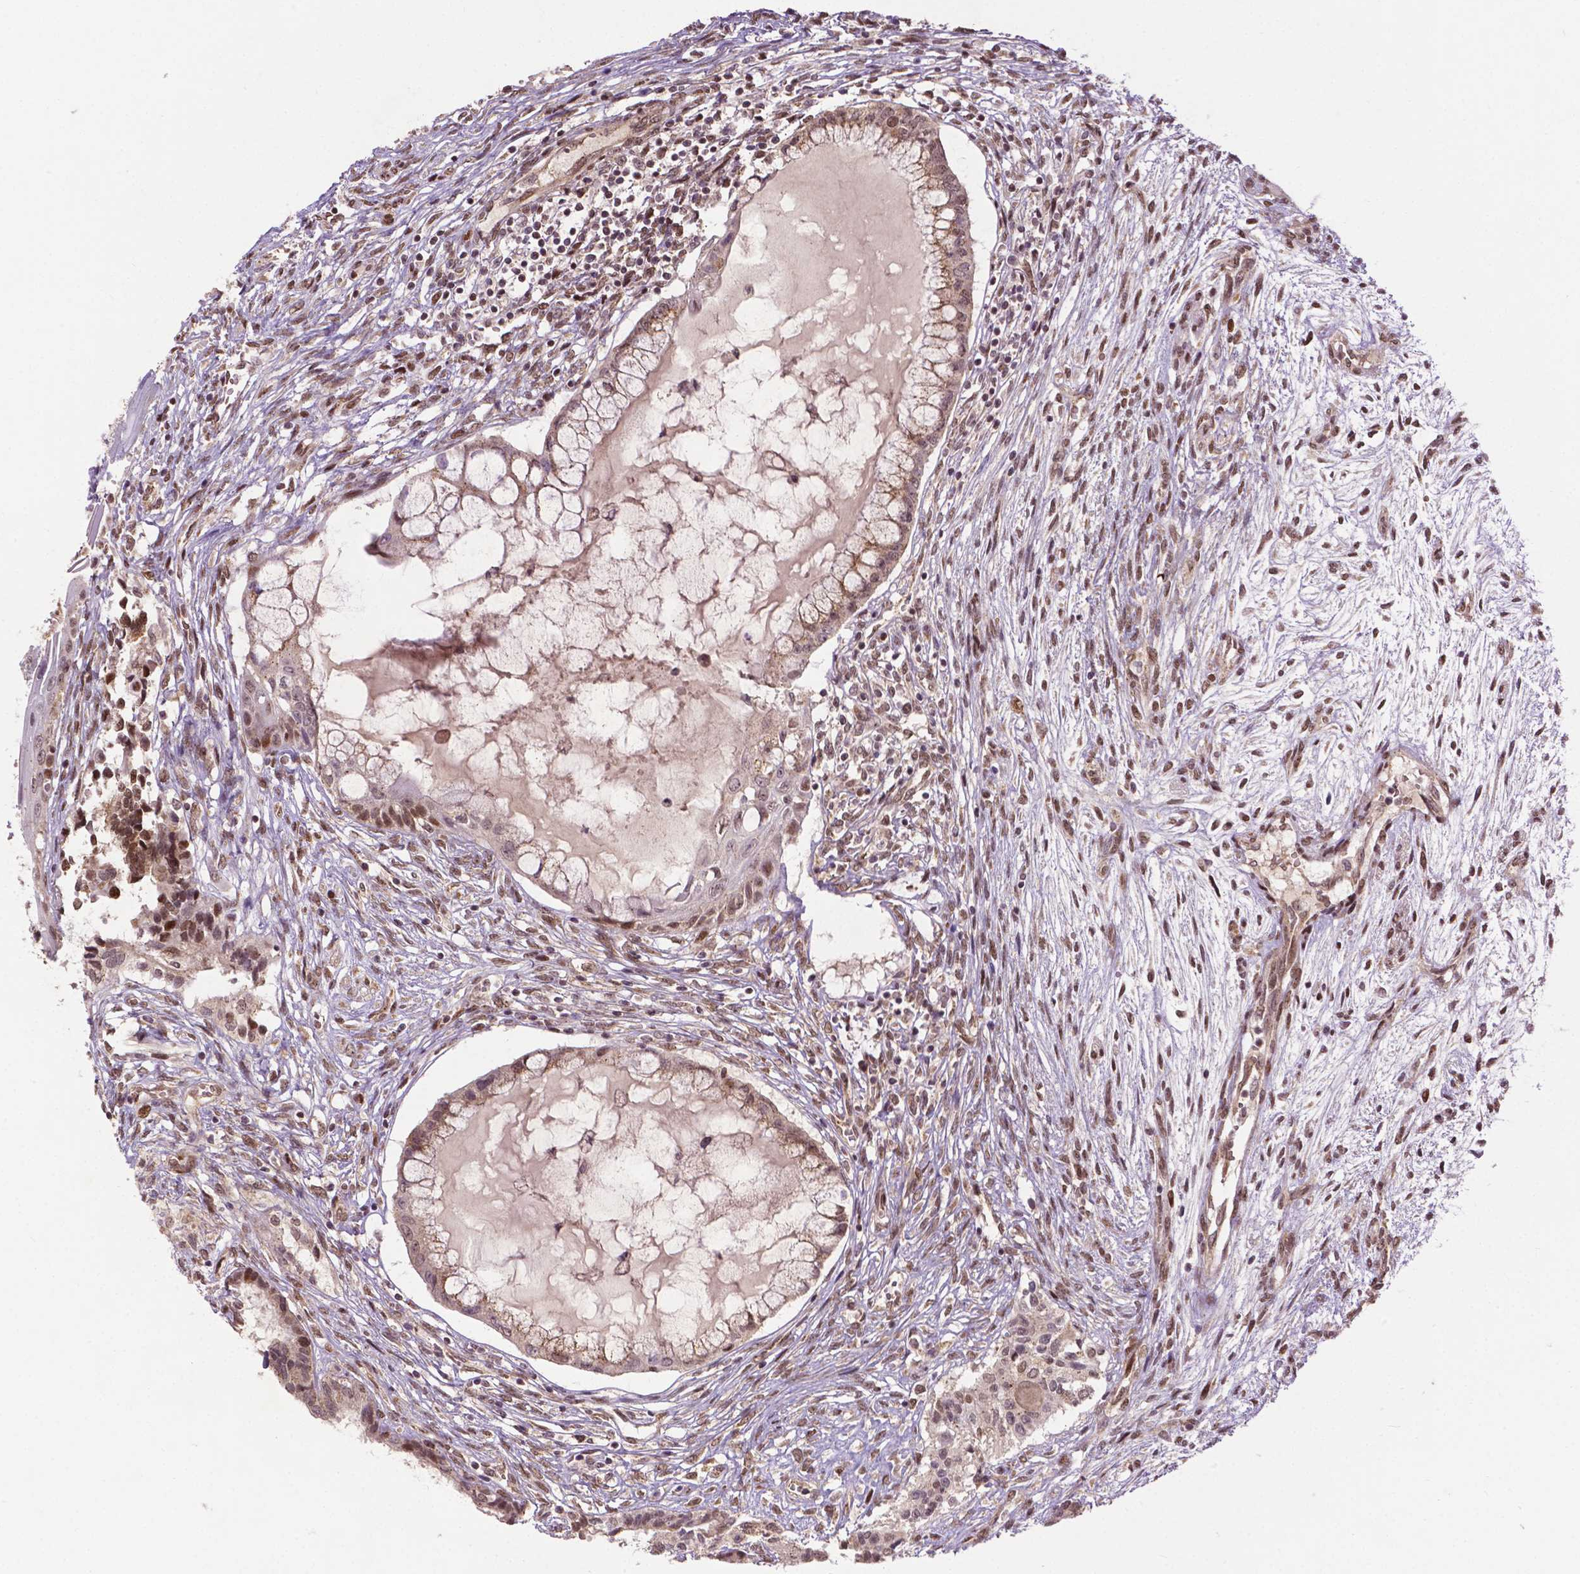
{"staining": {"intensity": "moderate", "quantity": ">75%", "location": "nuclear"}, "tissue": "testis cancer", "cell_type": "Tumor cells", "image_type": "cancer", "snomed": [{"axis": "morphology", "description": "Carcinoma, Embryonal, NOS"}, {"axis": "topography", "description": "Testis"}], "caption": "Embryonal carcinoma (testis) was stained to show a protein in brown. There is medium levels of moderate nuclear expression in about >75% of tumor cells. (brown staining indicates protein expression, while blue staining denotes nuclei).", "gene": "ZNF41", "patient": {"sex": "male", "age": 37}}